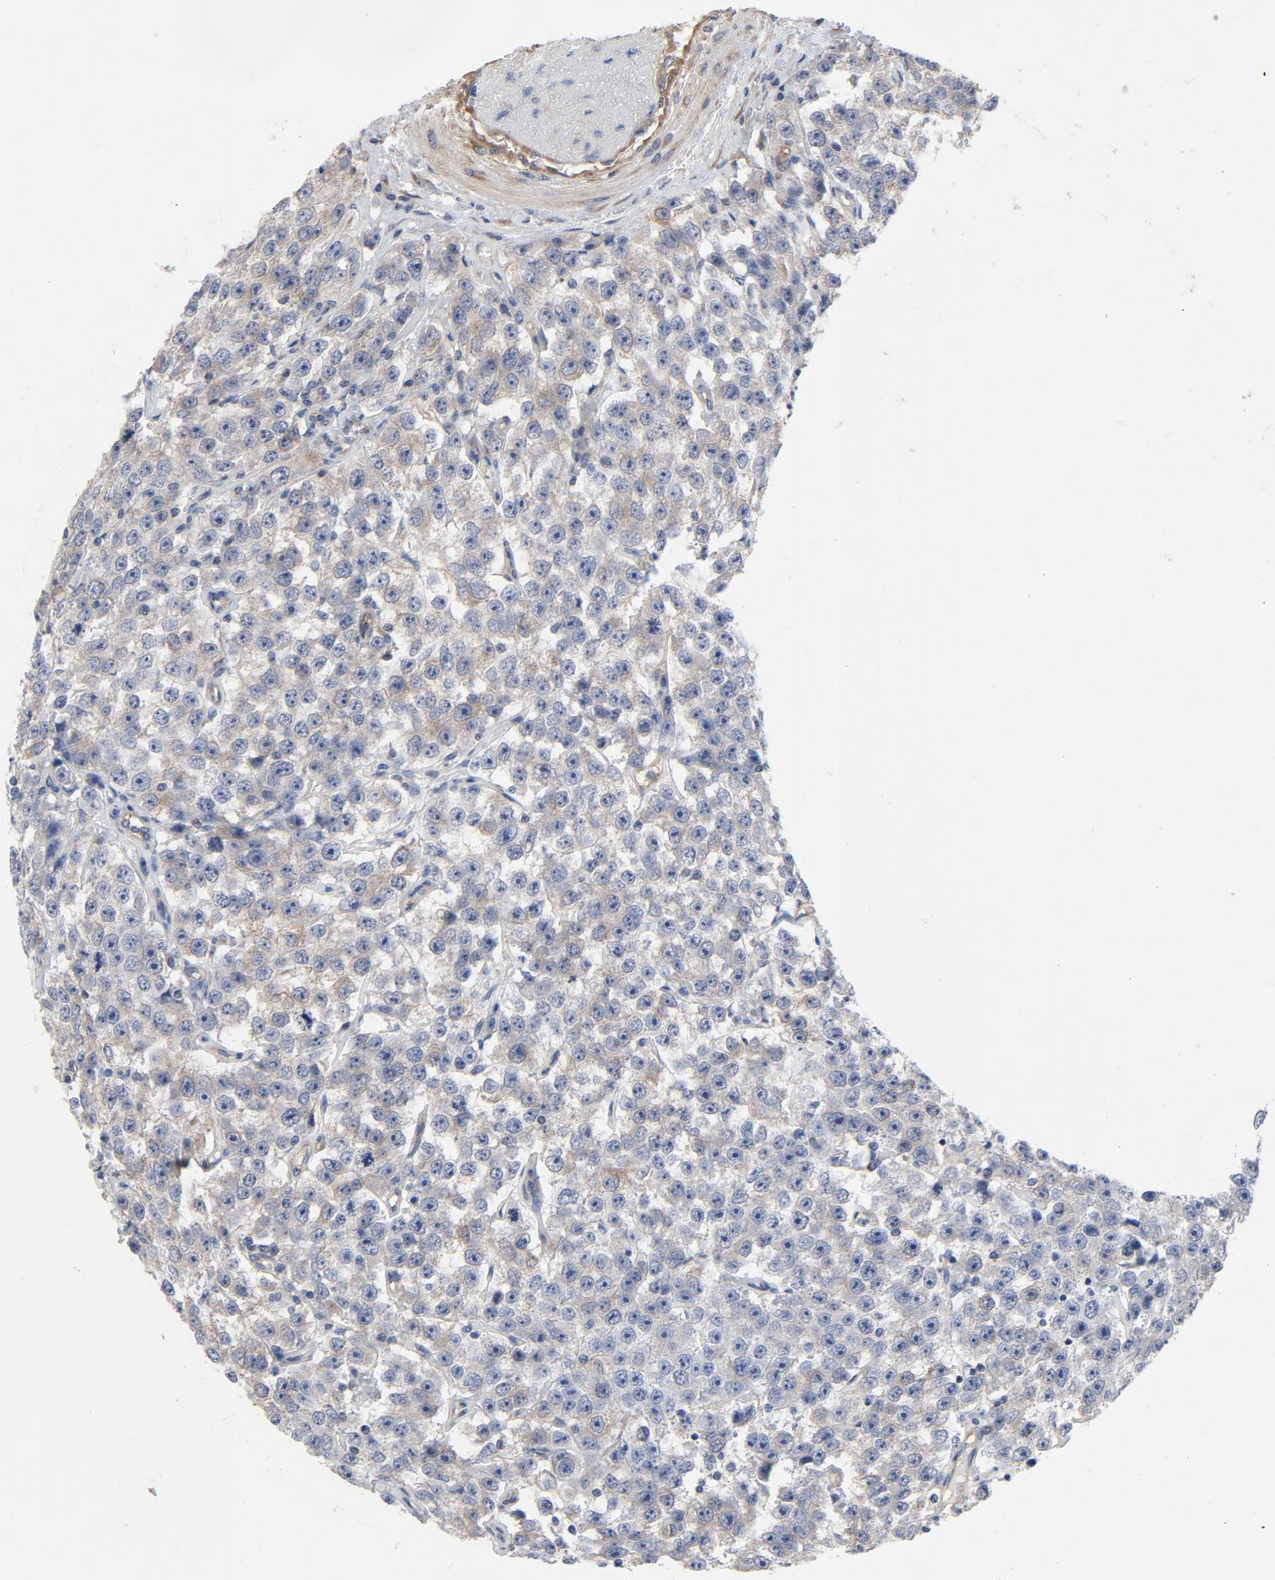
{"staining": {"intensity": "moderate", "quantity": ">75%", "location": "cytoplasmic/membranous"}, "tissue": "testis cancer", "cell_type": "Tumor cells", "image_type": "cancer", "snomed": [{"axis": "morphology", "description": "Seminoma, NOS"}, {"axis": "topography", "description": "Testis"}], "caption": "A brown stain shows moderate cytoplasmic/membranous expression of a protein in human testis seminoma tumor cells. Using DAB (3,3'-diaminobenzidine) (brown) and hematoxylin (blue) stains, captured at high magnification using brightfield microscopy.", "gene": "DYNLT3", "patient": {"sex": "male", "age": 52}}